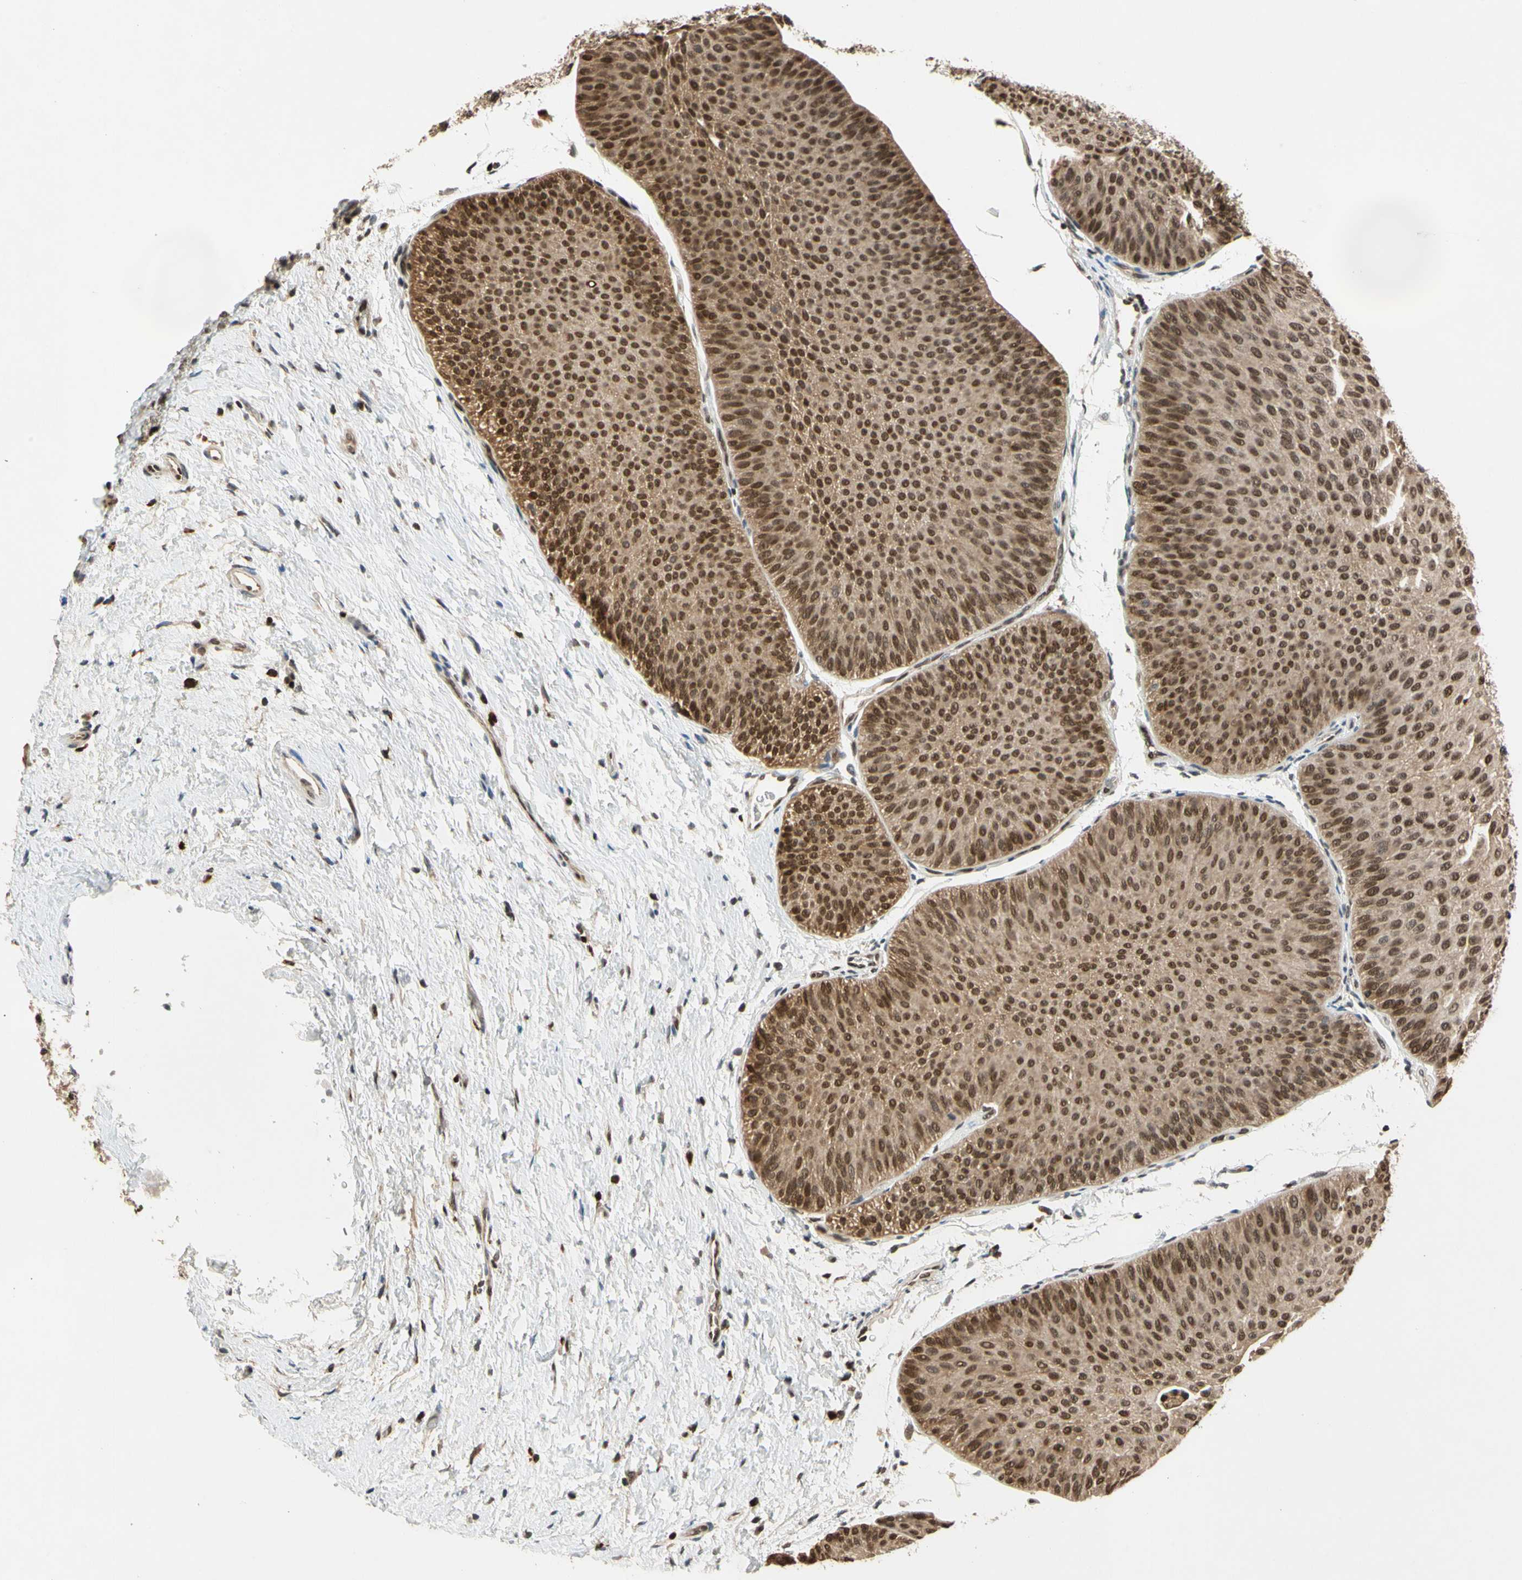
{"staining": {"intensity": "strong", "quantity": ">75%", "location": "cytoplasmic/membranous,nuclear"}, "tissue": "urothelial cancer", "cell_type": "Tumor cells", "image_type": "cancer", "snomed": [{"axis": "morphology", "description": "Urothelial carcinoma, Low grade"}, {"axis": "topography", "description": "Urinary bladder"}], "caption": "Brown immunohistochemical staining in human urothelial cancer exhibits strong cytoplasmic/membranous and nuclear staining in approximately >75% of tumor cells.", "gene": "GSR", "patient": {"sex": "female", "age": 60}}